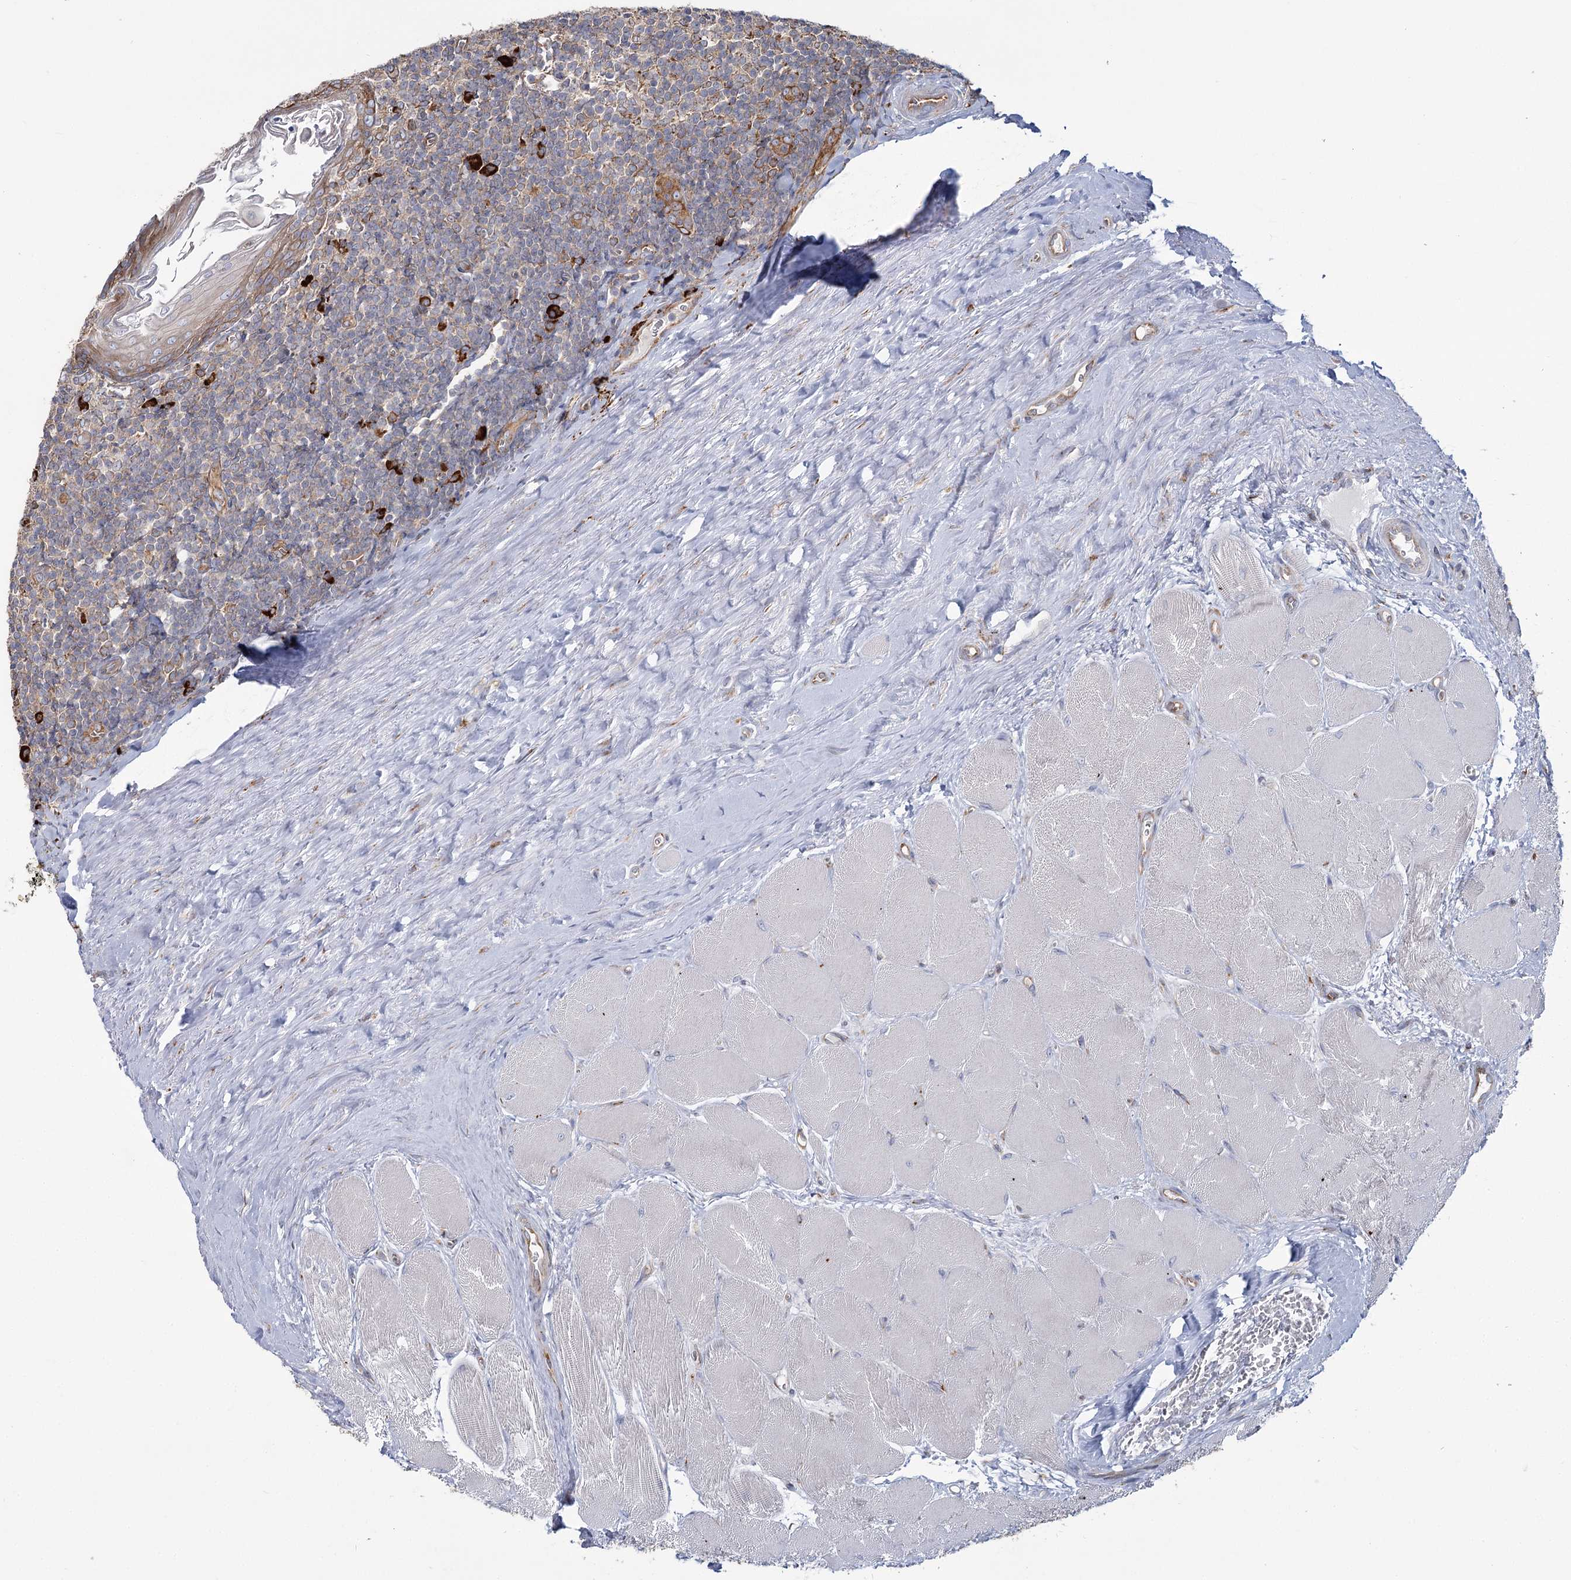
{"staining": {"intensity": "moderate", "quantity": "25%-75%", "location": "cytoplasmic/membranous"}, "tissue": "tonsil", "cell_type": "Germinal center cells", "image_type": "normal", "snomed": [{"axis": "morphology", "description": "Normal tissue, NOS"}, {"axis": "topography", "description": "Tonsil"}], "caption": "Protein staining by IHC reveals moderate cytoplasmic/membranous expression in approximately 25%-75% of germinal center cells in unremarkable tonsil.", "gene": "POGLUT1", "patient": {"sex": "male", "age": 27}}